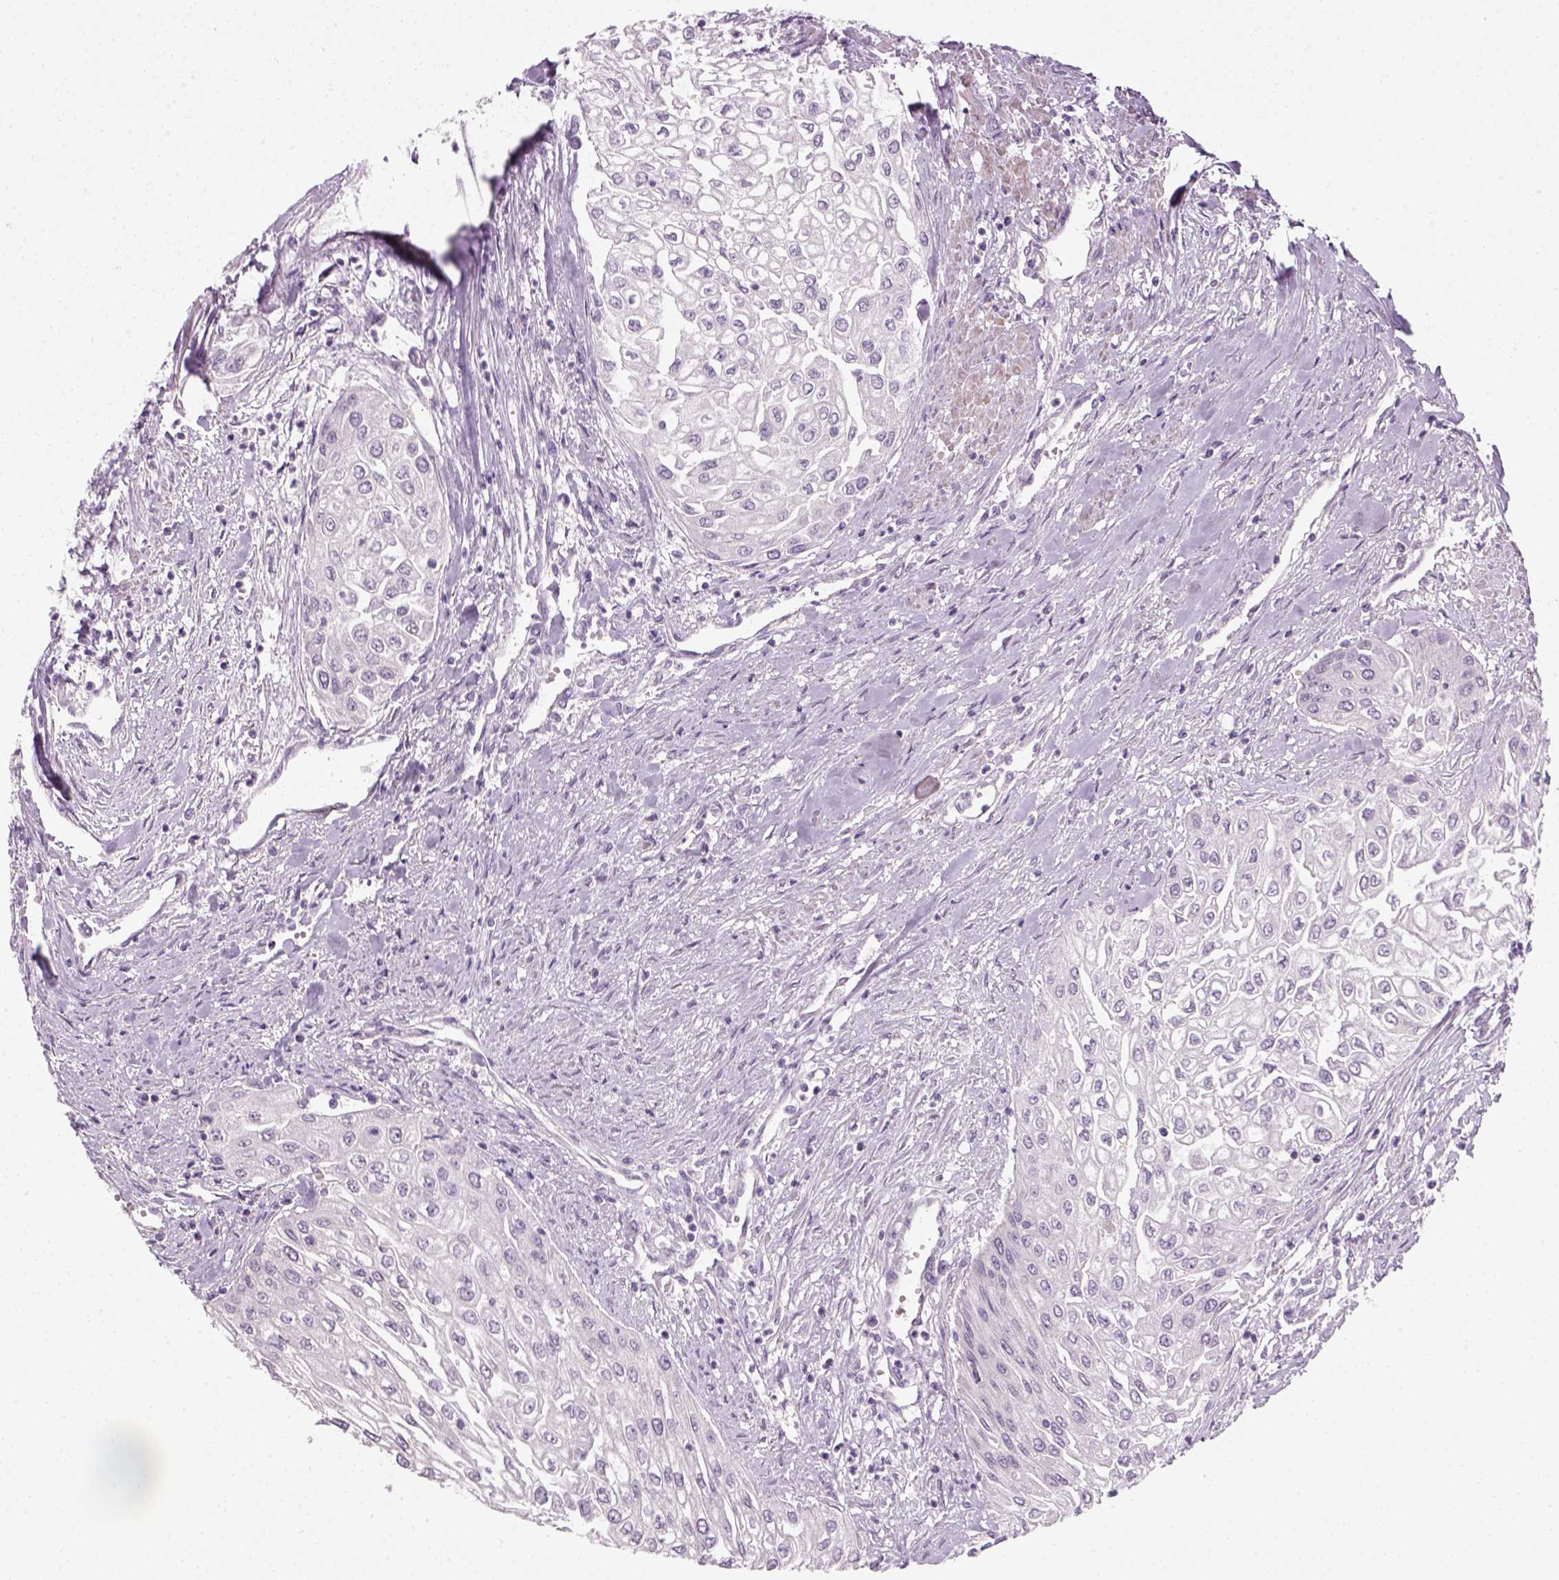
{"staining": {"intensity": "negative", "quantity": "none", "location": "none"}, "tissue": "urothelial cancer", "cell_type": "Tumor cells", "image_type": "cancer", "snomed": [{"axis": "morphology", "description": "Urothelial carcinoma, High grade"}, {"axis": "topography", "description": "Urinary bladder"}], "caption": "Human urothelial carcinoma (high-grade) stained for a protein using immunohistochemistry demonstrates no expression in tumor cells.", "gene": "ELOVL3", "patient": {"sex": "male", "age": 62}}